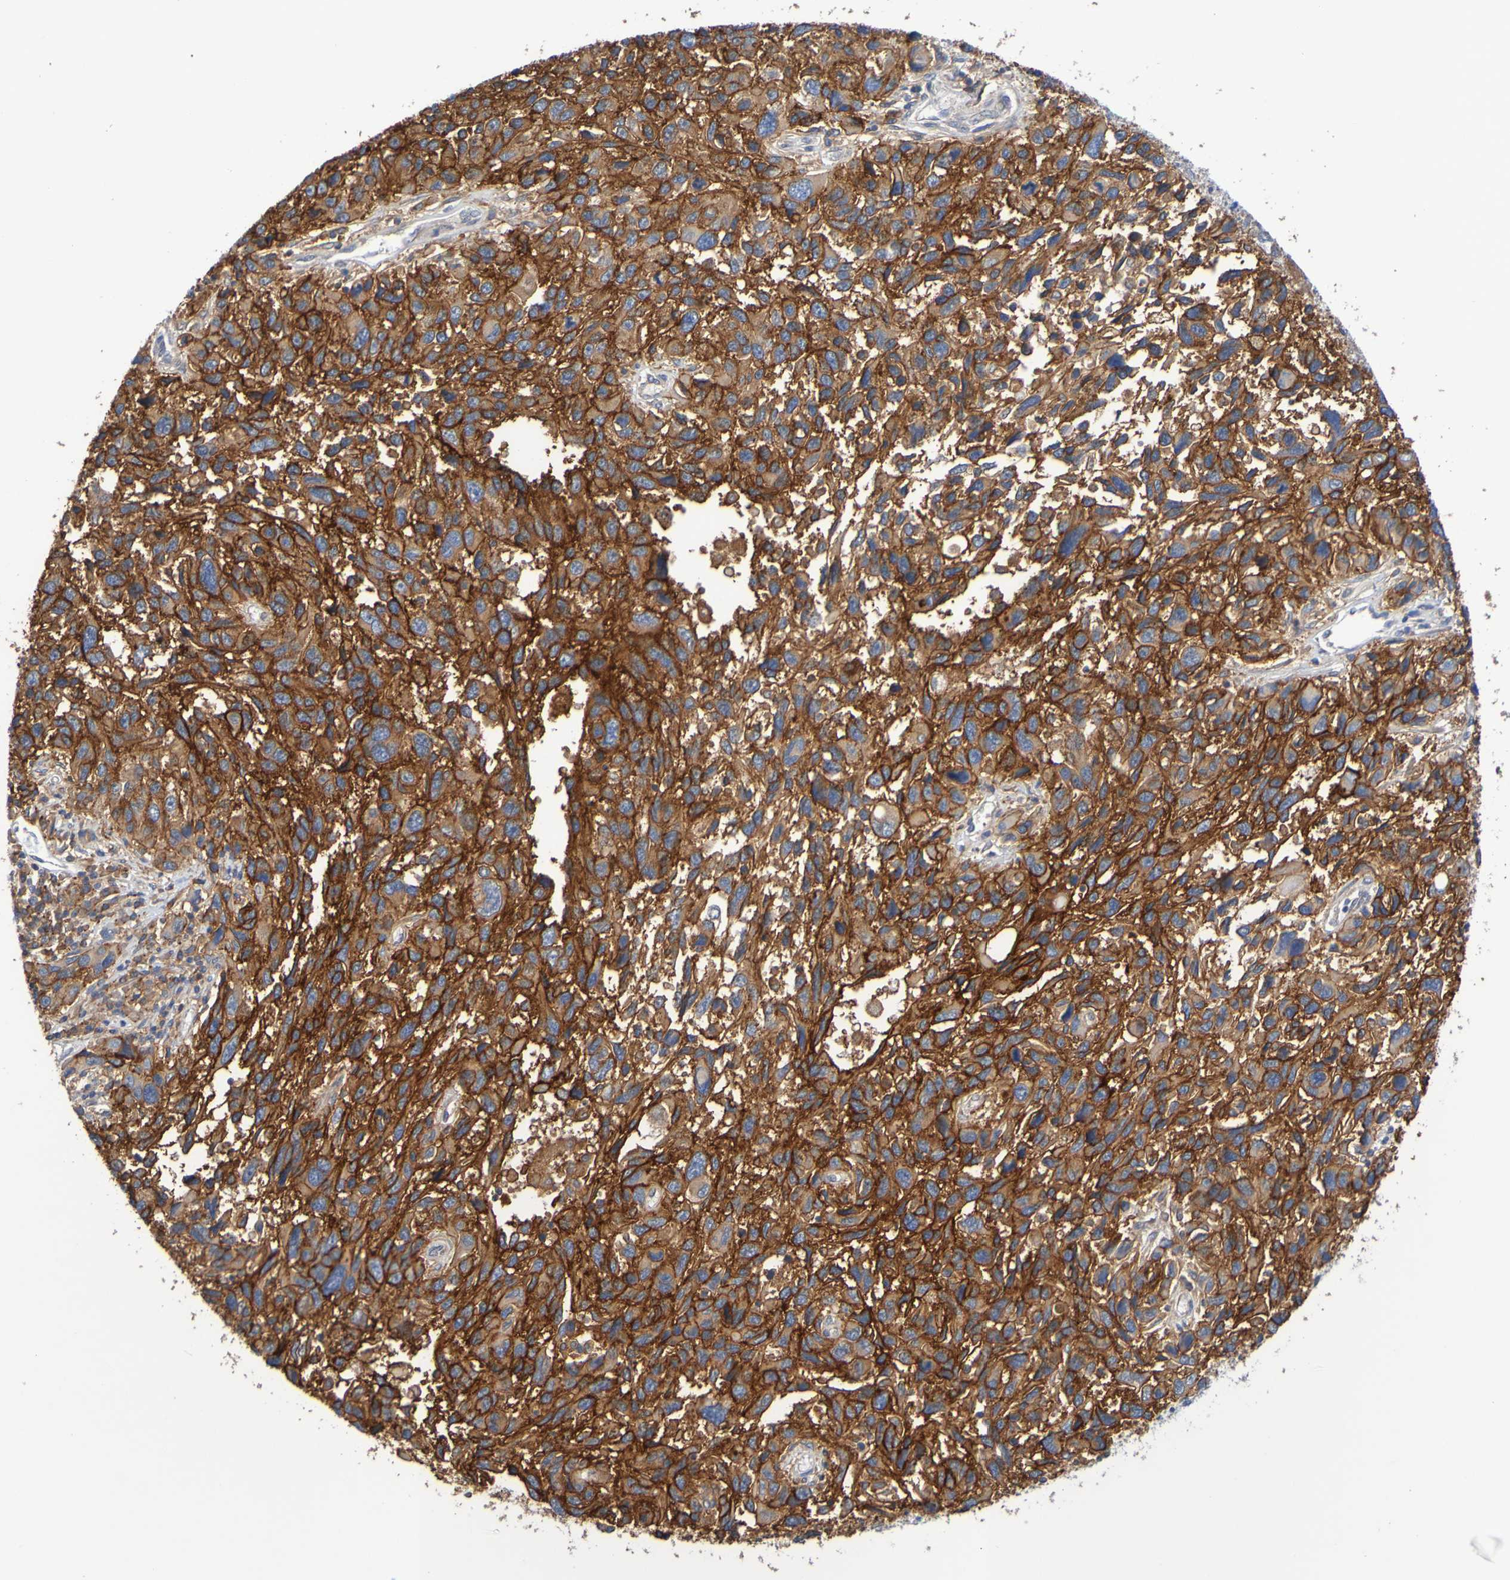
{"staining": {"intensity": "strong", "quantity": ">75%", "location": "cytoplasmic/membranous"}, "tissue": "melanoma", "cell_type": "Tumor cells", "image_type": "cancer", "snomed": [{"axis": "morphology", "description": "Malignant melanoma, NOS"}, {"axis": "topography", "description": "Skin"}], "caption": "This histopathology image exhibits IHC staining of malignant melanoma, with high strong cytoplasmic/membranous positivity in approximately >75% of tumor cells.", "gene": "SLC3A2", "patient": {"sex": "male", "age": 53}}